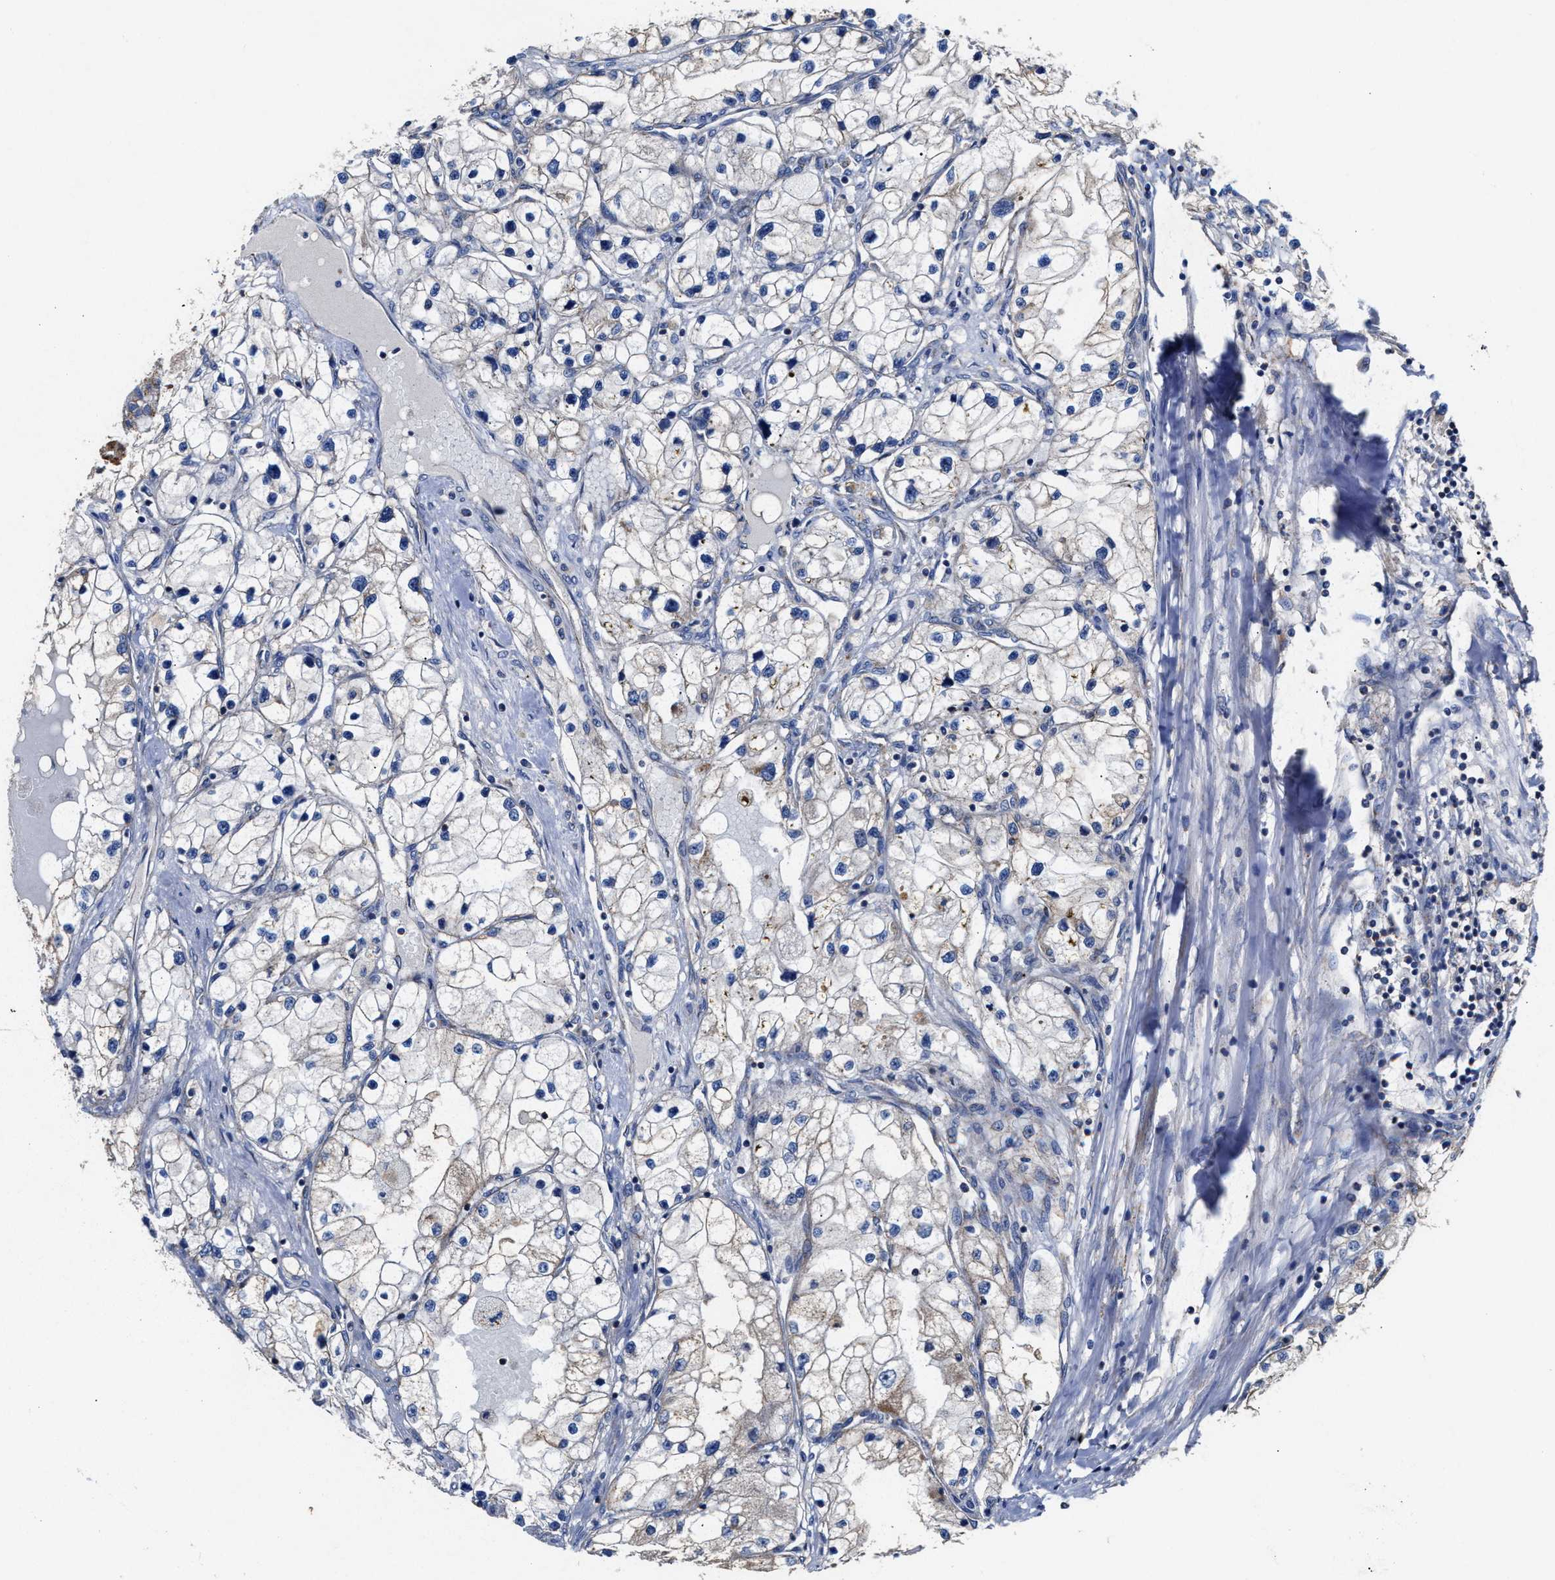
{"staining": {"intensity": "negative", "quantity": "none", "location": "none"}, "tissue": "renal cancer", "cell_type": "Tumor cells", "image_type": "cancer", "snomed": [{"axis": "morphology", "description": "Adenocarcinoma, NOS"}, {"axis": "topography", "description": "Kidney"}], "caption": "Immunohistochemical staining of human renal adenocarcinoma displays no significant expression in tumor cells.", "gene": "MECR", "patient": {"sex": "male", "age": 68}}